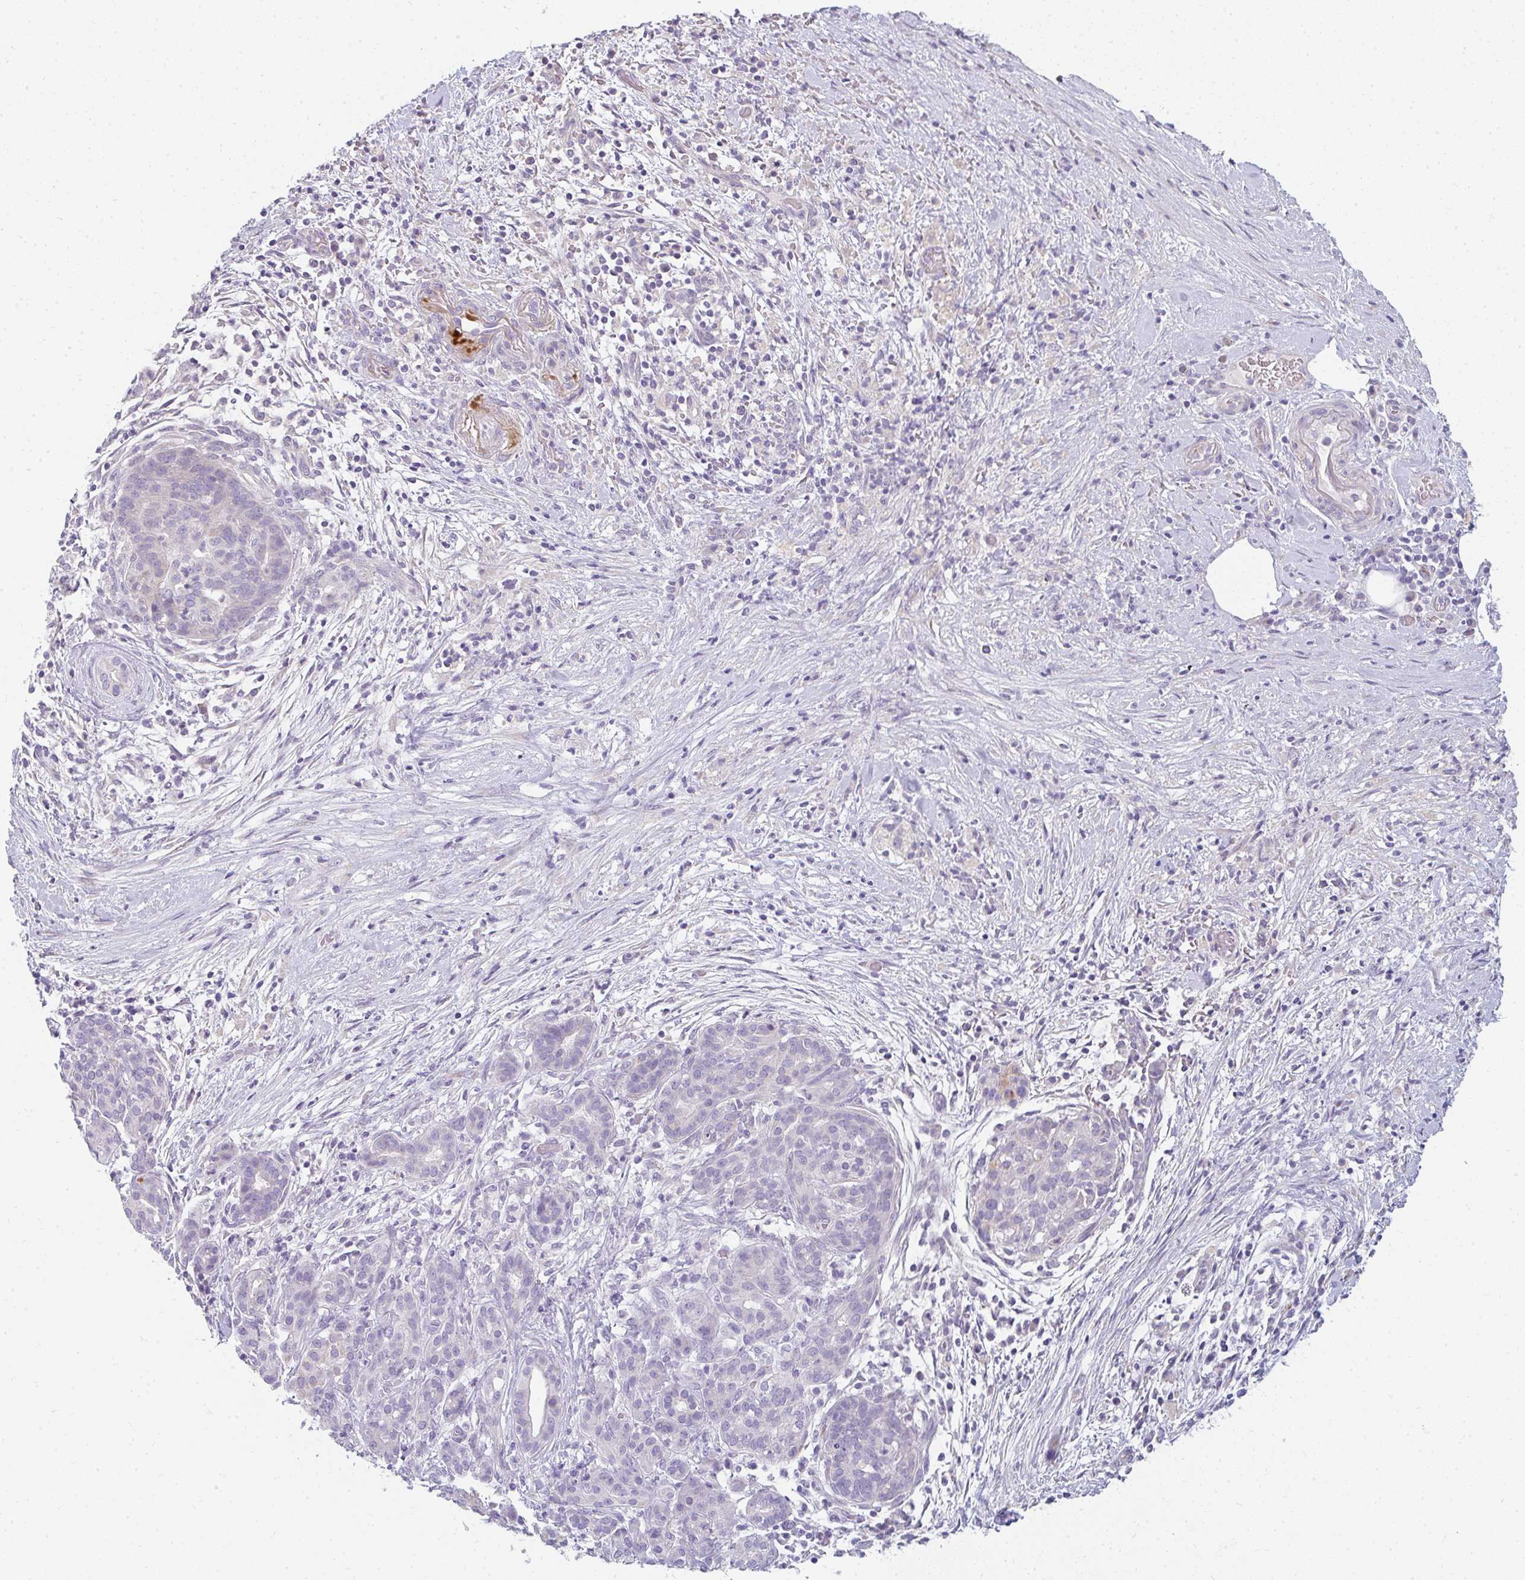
{"staining": {"intensity": "negative", "quantity": "none", "location": "none"}, "tissue": "pancreatic cancer", "cell_type": "Tumor cells", "image_type": "cancer", "snomed": [{"axis": "morphology", "description": "Adenocarcinoma, NOS"}, {"axis": "topography", "description": "Pancreas"}], "caption": "Immunohistochemistry of human pancreatic cancer (adenocarcinoma) exhibits no staining in tumor cells.", "gene": "PPP1R3G", "patient": {"sex": "male", "age": 44}}